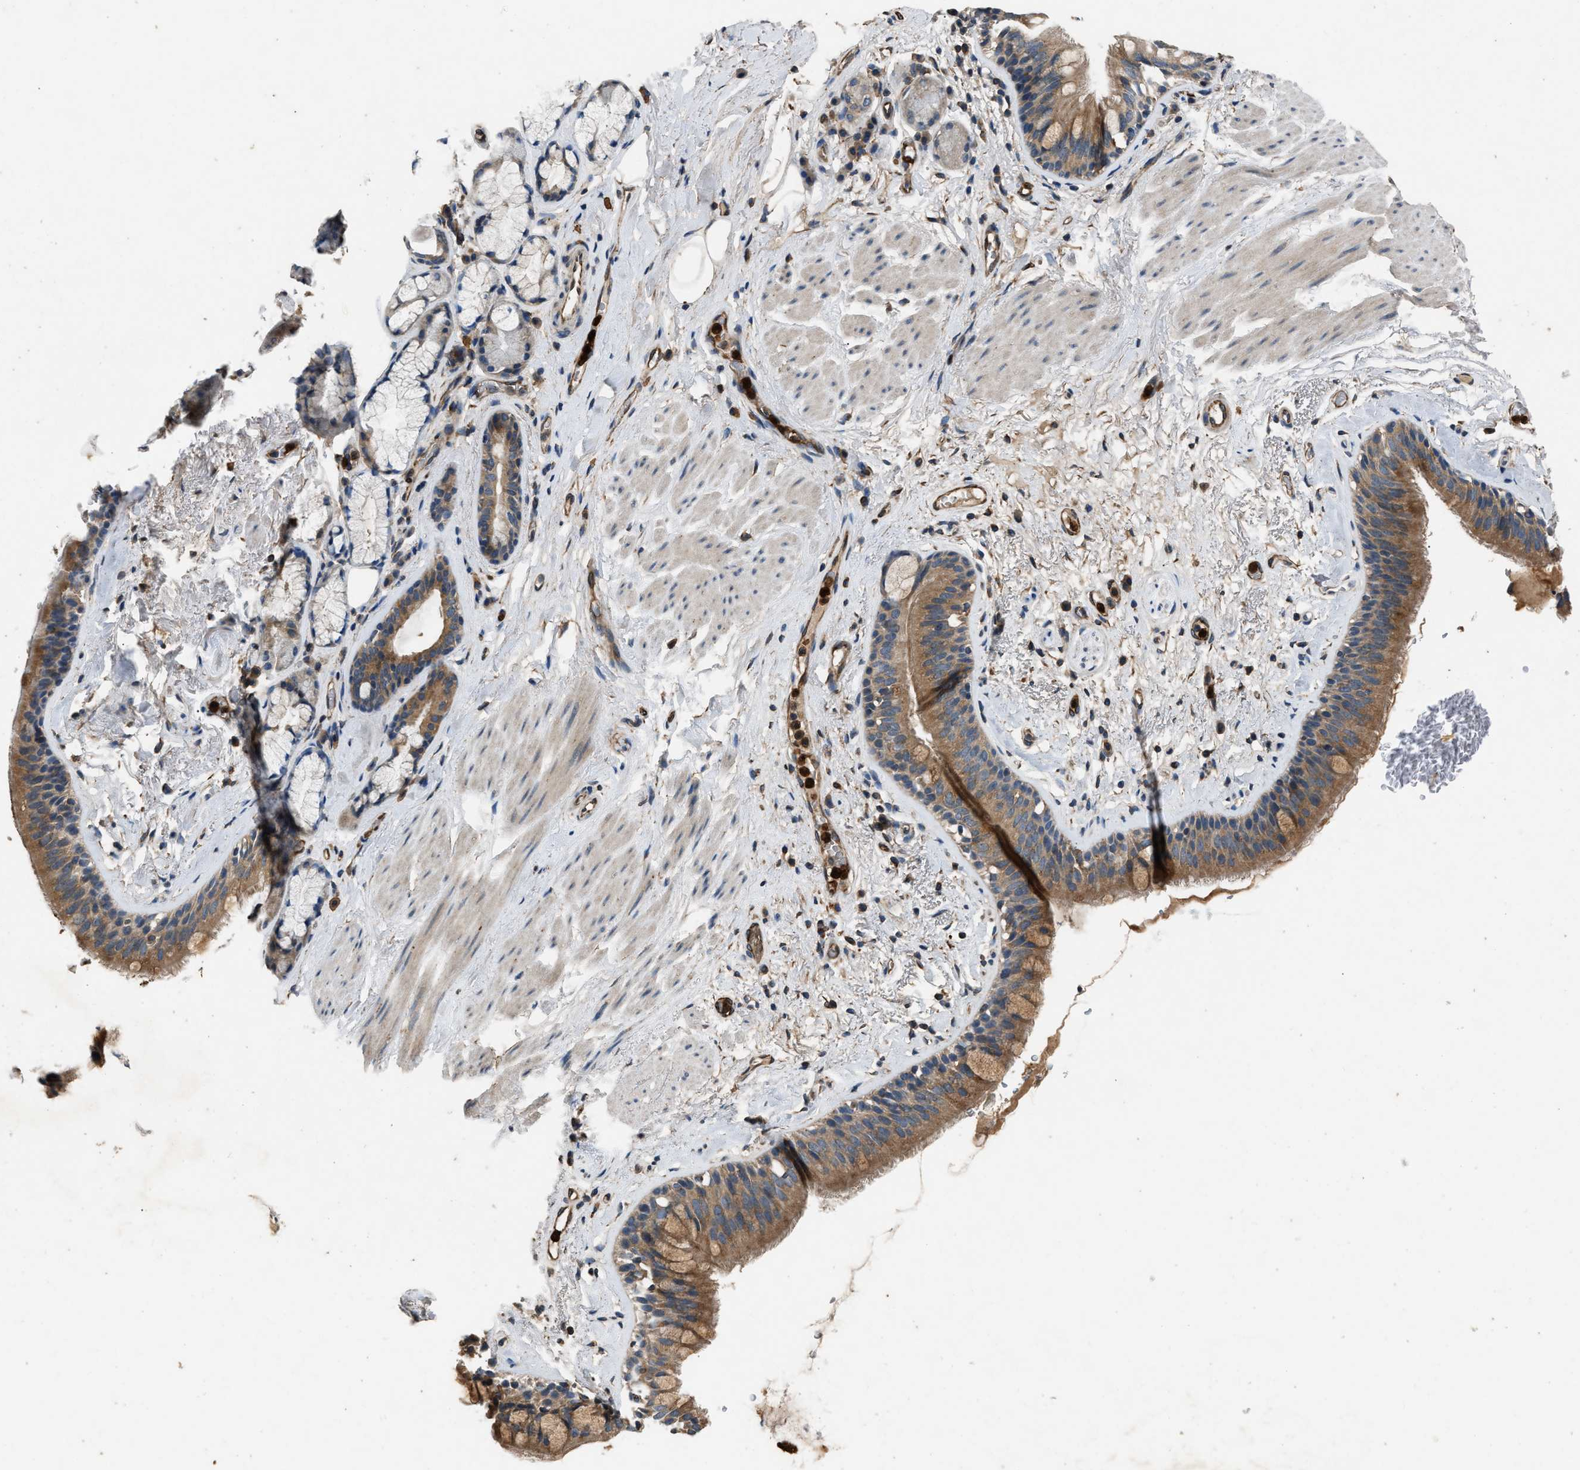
{"staining": {"intensity": "moderate", "quantity": ">75%", "location": "cytoplasmic/membranous"}, "tissue": "bronchus", "cell_type": "Respiratory epithelial cells", "image_type": "normal", "snomed": [{"axis": "morphology", "description": "Normal tissue, NOS"}, {"axis": "topography", "description": "Cartilage tissue"}], "caption": "Immunohistochemistry (DAB) staining of benign bronchus demonstrates moderate cytoplasmic/membranous protein positivity in about >75% of respiratory epithelial cells.", "gene": "PPID", "patient": {"sex": "female", "age": 63}}